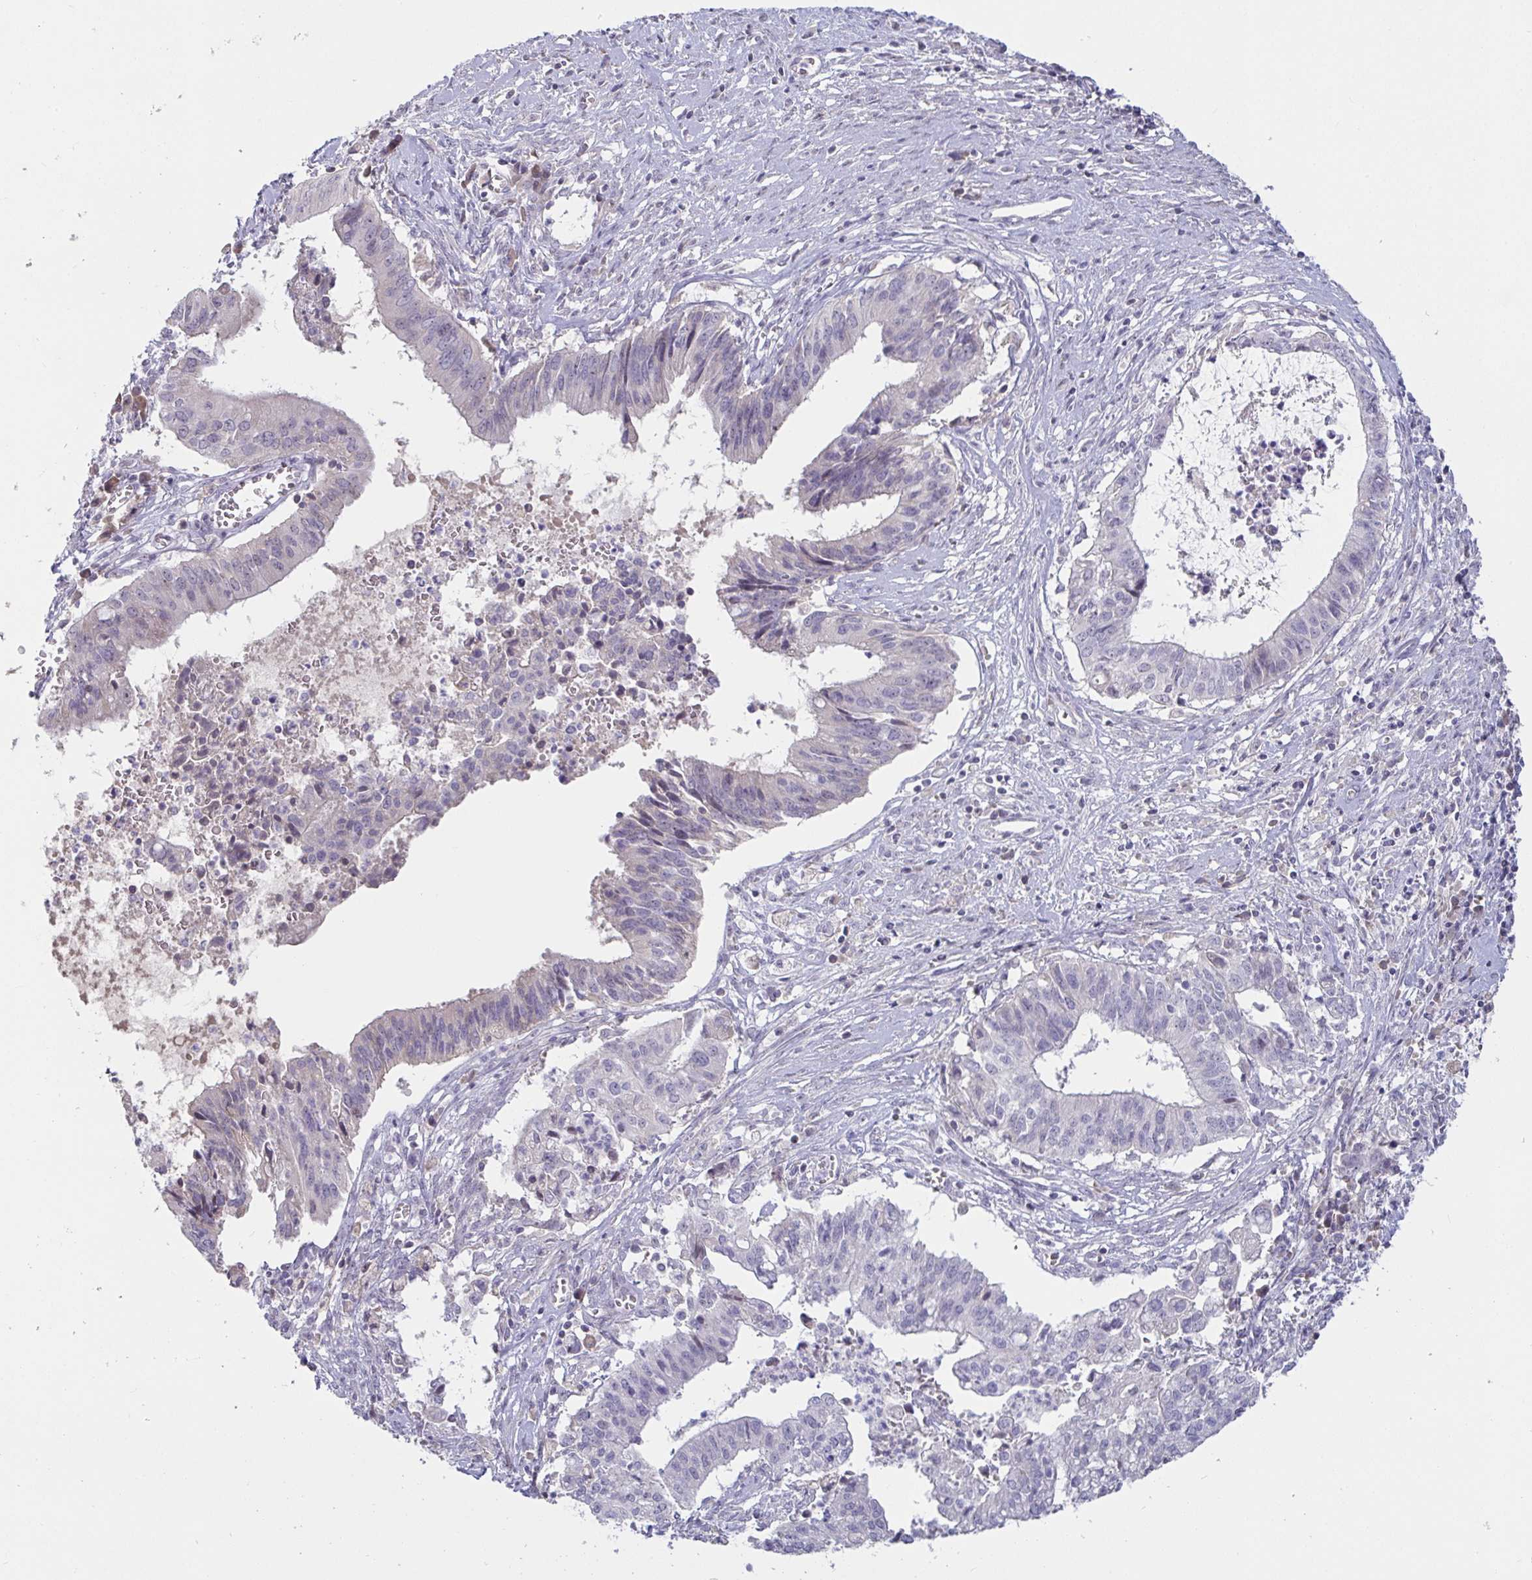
{"staining": {"intensity": "negative", "quantity": "none", "location": "none"}, "tissue": "cervical cancer", "cell_type": "Tumor cells", "image_type": "cancer", "snomed": [{"axis": "morphology", "description": "Adenocarcinoma, NOS"}, {"axis": "topography", "description": "Cervix"}], "caption": "Immunohistochemistry of human cervical cancer (adenocarcinoma) demonstrates no expression in tumor cells.", "gene": "MYC", "patient": {"sex": "female", "age": 44}}